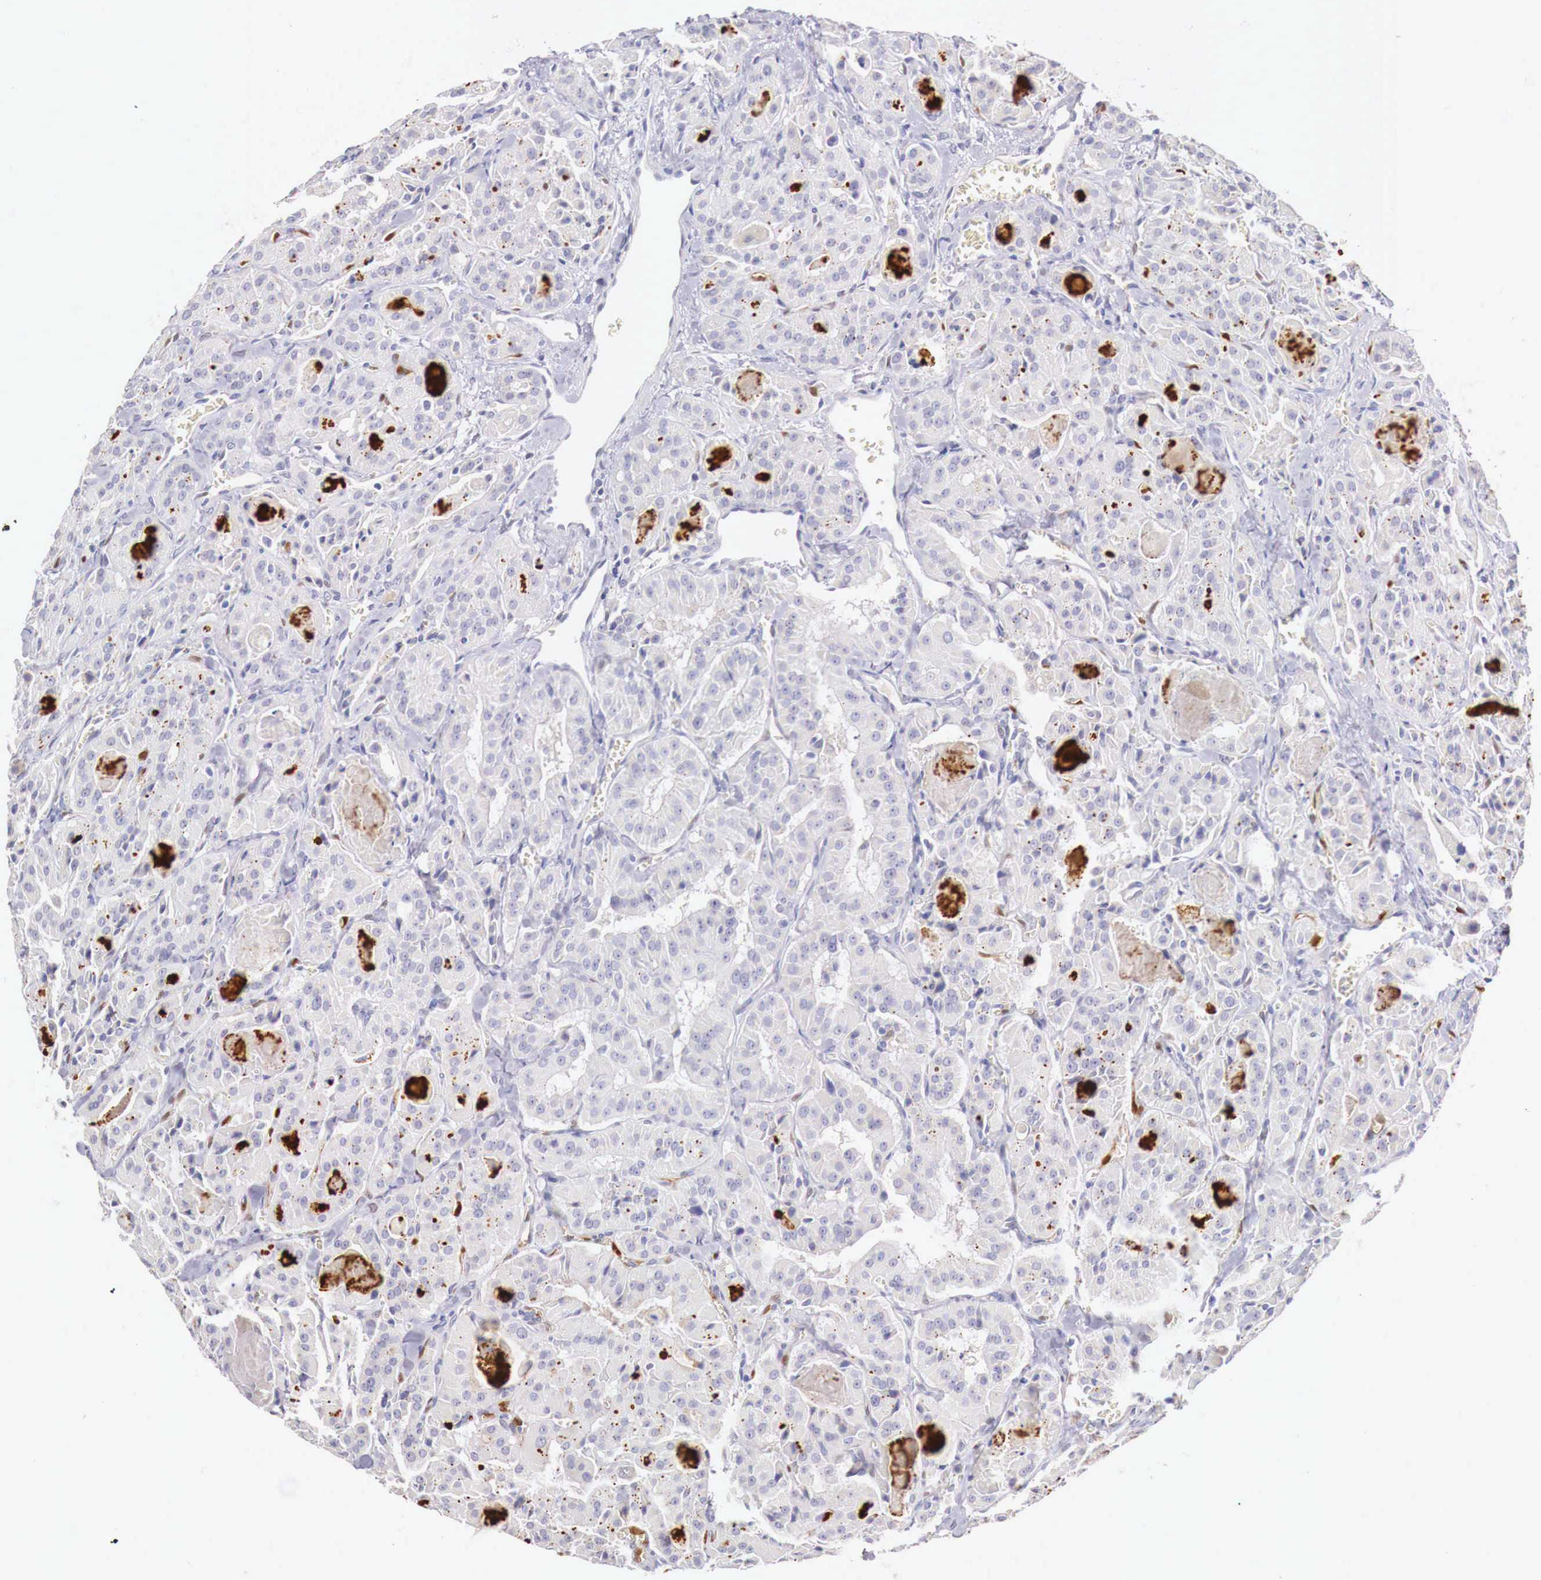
{"staining": {"intensity": "weak", "quantity": "<25%", "location": "cytoplasmic/membranous"}, "tissue": "thyroid cancer", "cell_type": "Tumor cells", "image_type": "cancer", "snomed": [{"axis": "morphology", "description": "Carcinoma, NOS"}, {"axis": "topography", "description": "Thyroid gland"}], "caption": "Tumor cells show no significant staining in carcinoma (thyroid). Nuclei are stained in blue.", "gene": "ITIH6", "patient": {"sex": "male", "age": 76}}